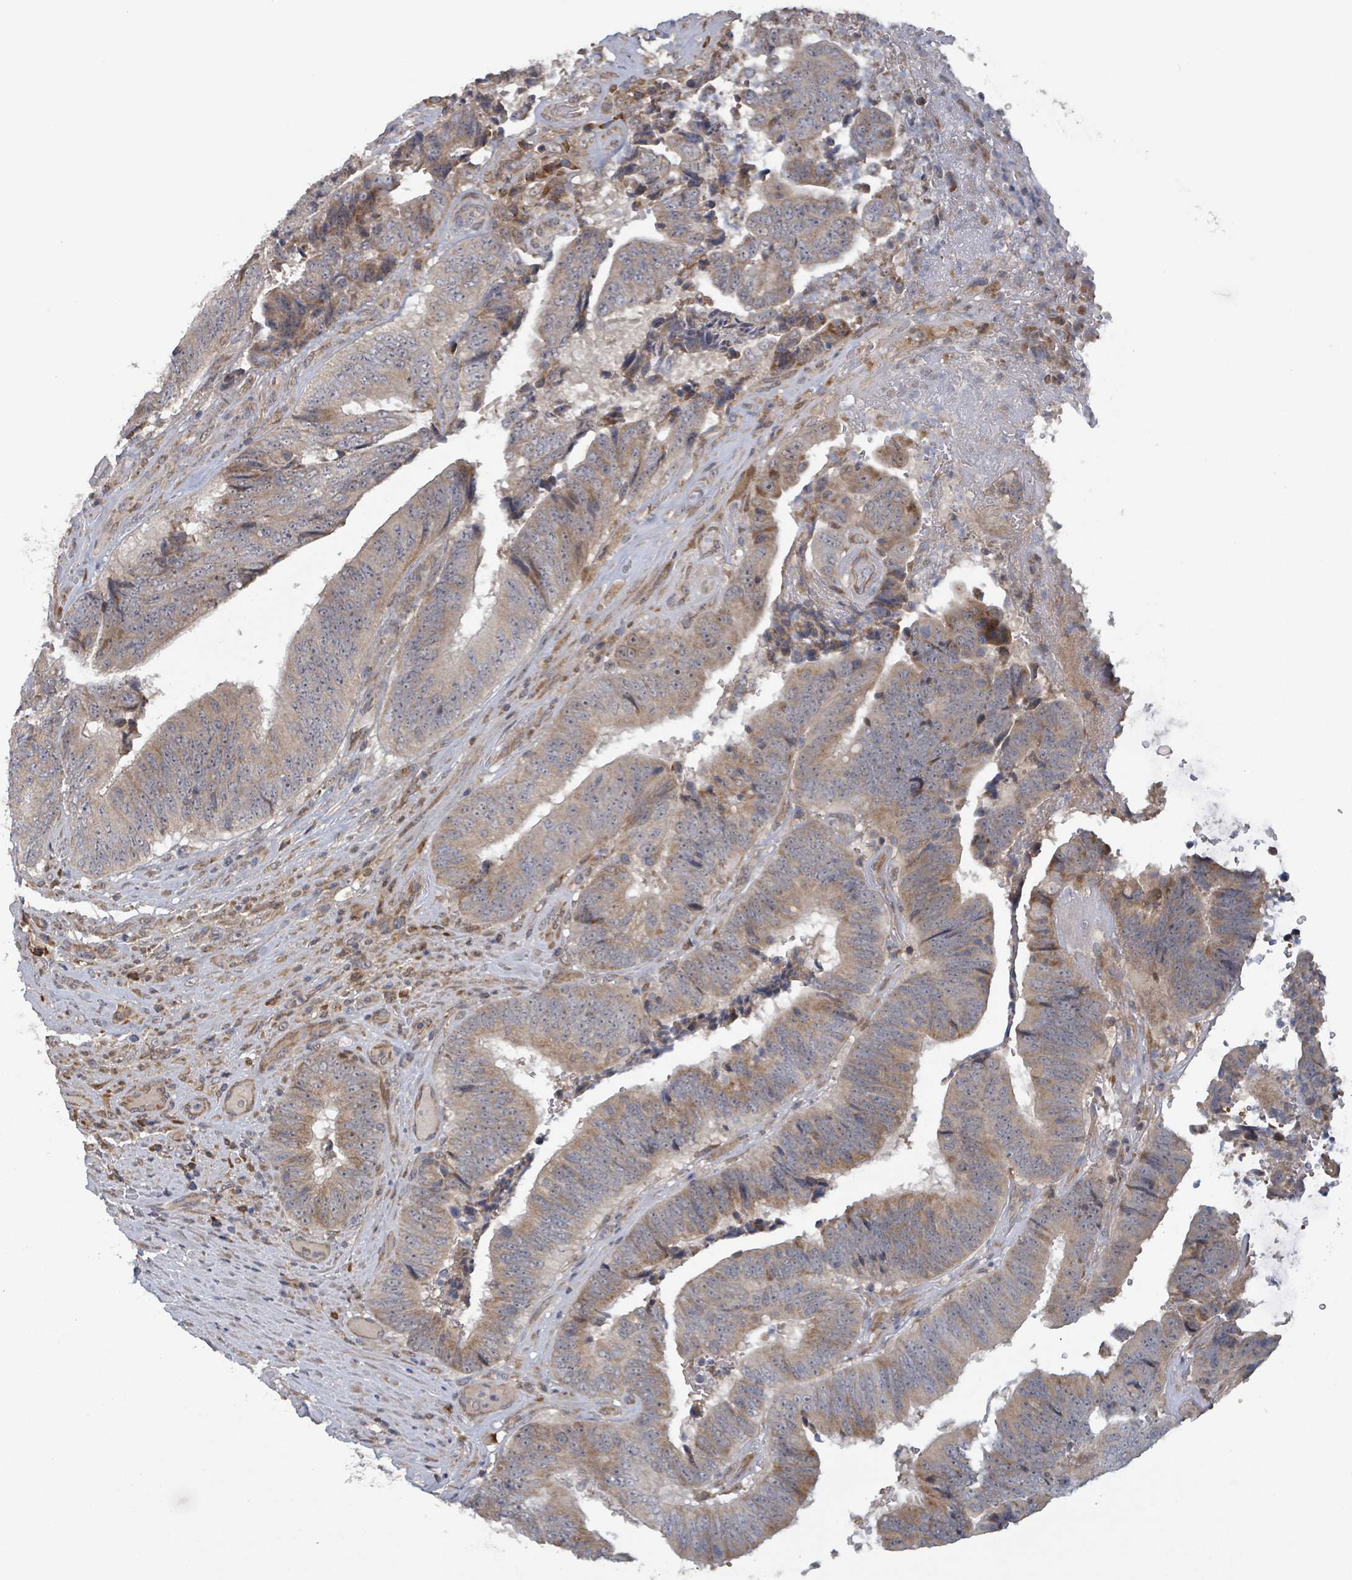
{"staining": {"intensity": "moderate", "quantity": "25%-75%", "location": "cytoplasmic/membranous"}, "tissue": "colorectal cancer", "cell_type": "Tumor cells", "image_type": "cancer", "snomed": [{"axis": "morphology", "description": "Adenocarcinoma, NOS"}, {"axis": "topography", "description": "Rectum"}], "caption": "Immunohistochemical staining of human colorectal adenocarcinoma exhibits medium levels of moderate cytoplasmic/membranous expression in approximately 25%-75% of tumor cells.", "gene": "HIVEP1", "patient": {"sex": "male", "age": 72}}